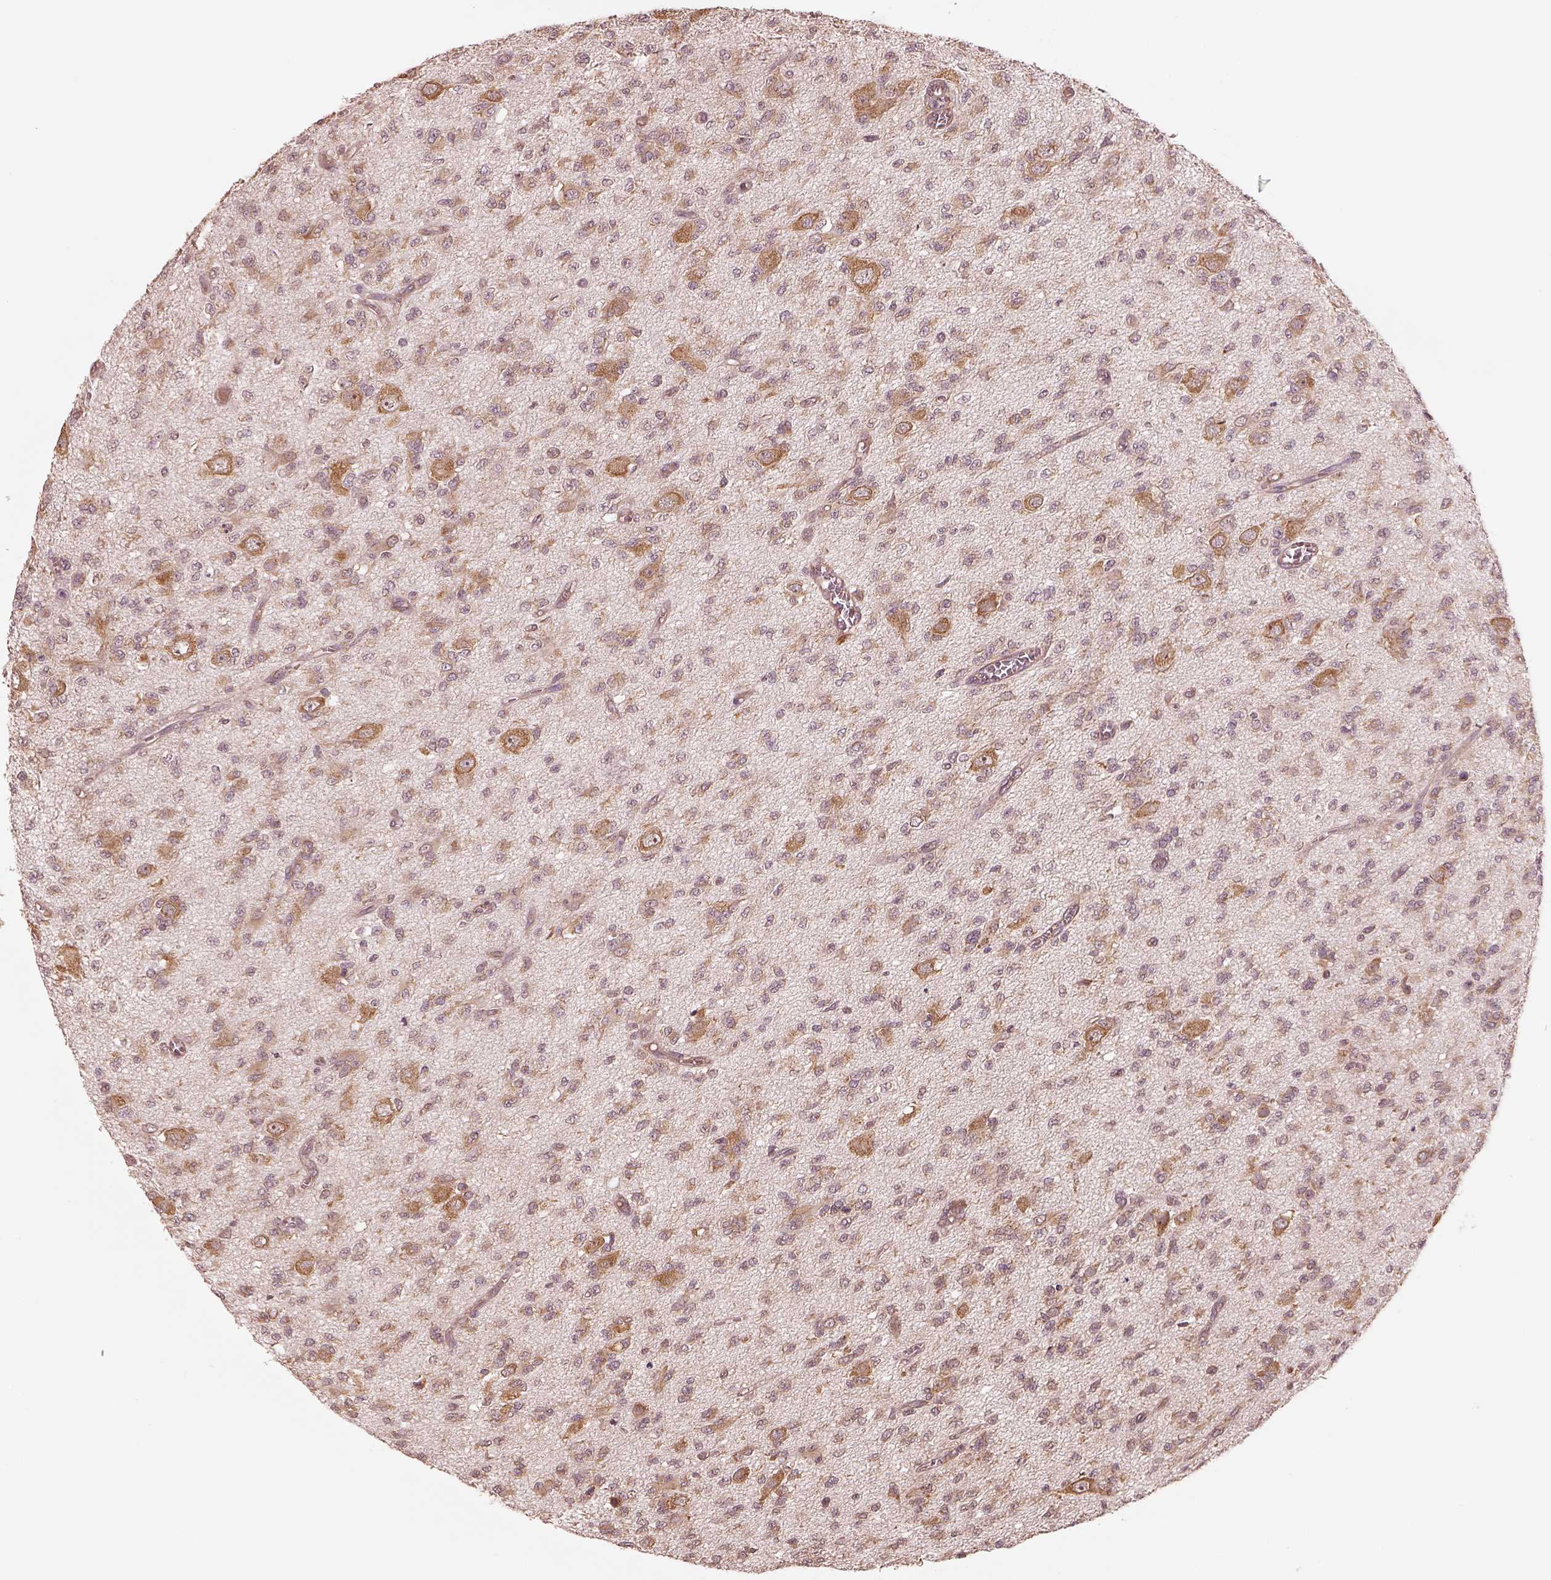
{"staining": {"intensity": "weak", "quantity": ">75%", "location": "cytoplasmic/membranous"}, "tissue": "glioma", "cell_type": "Tumor cells", "image_type": "cancer", "snomed": [{"axis": "morphology", "description": "Glioma, malignant, Low grade"}, {"axis": "topography", "description": "Brain"}], "caption": "The histopathology image displays a brown stain indicating the presence of a protein in the cytoplasmic/membranous of tumor cells in malignant glioma (low-grade). Immunohistochemistry stains the protein in brown and the nuclei are stained blue.", "gene": "RPS5", "patient": {"sex": "male", "age": 64}}